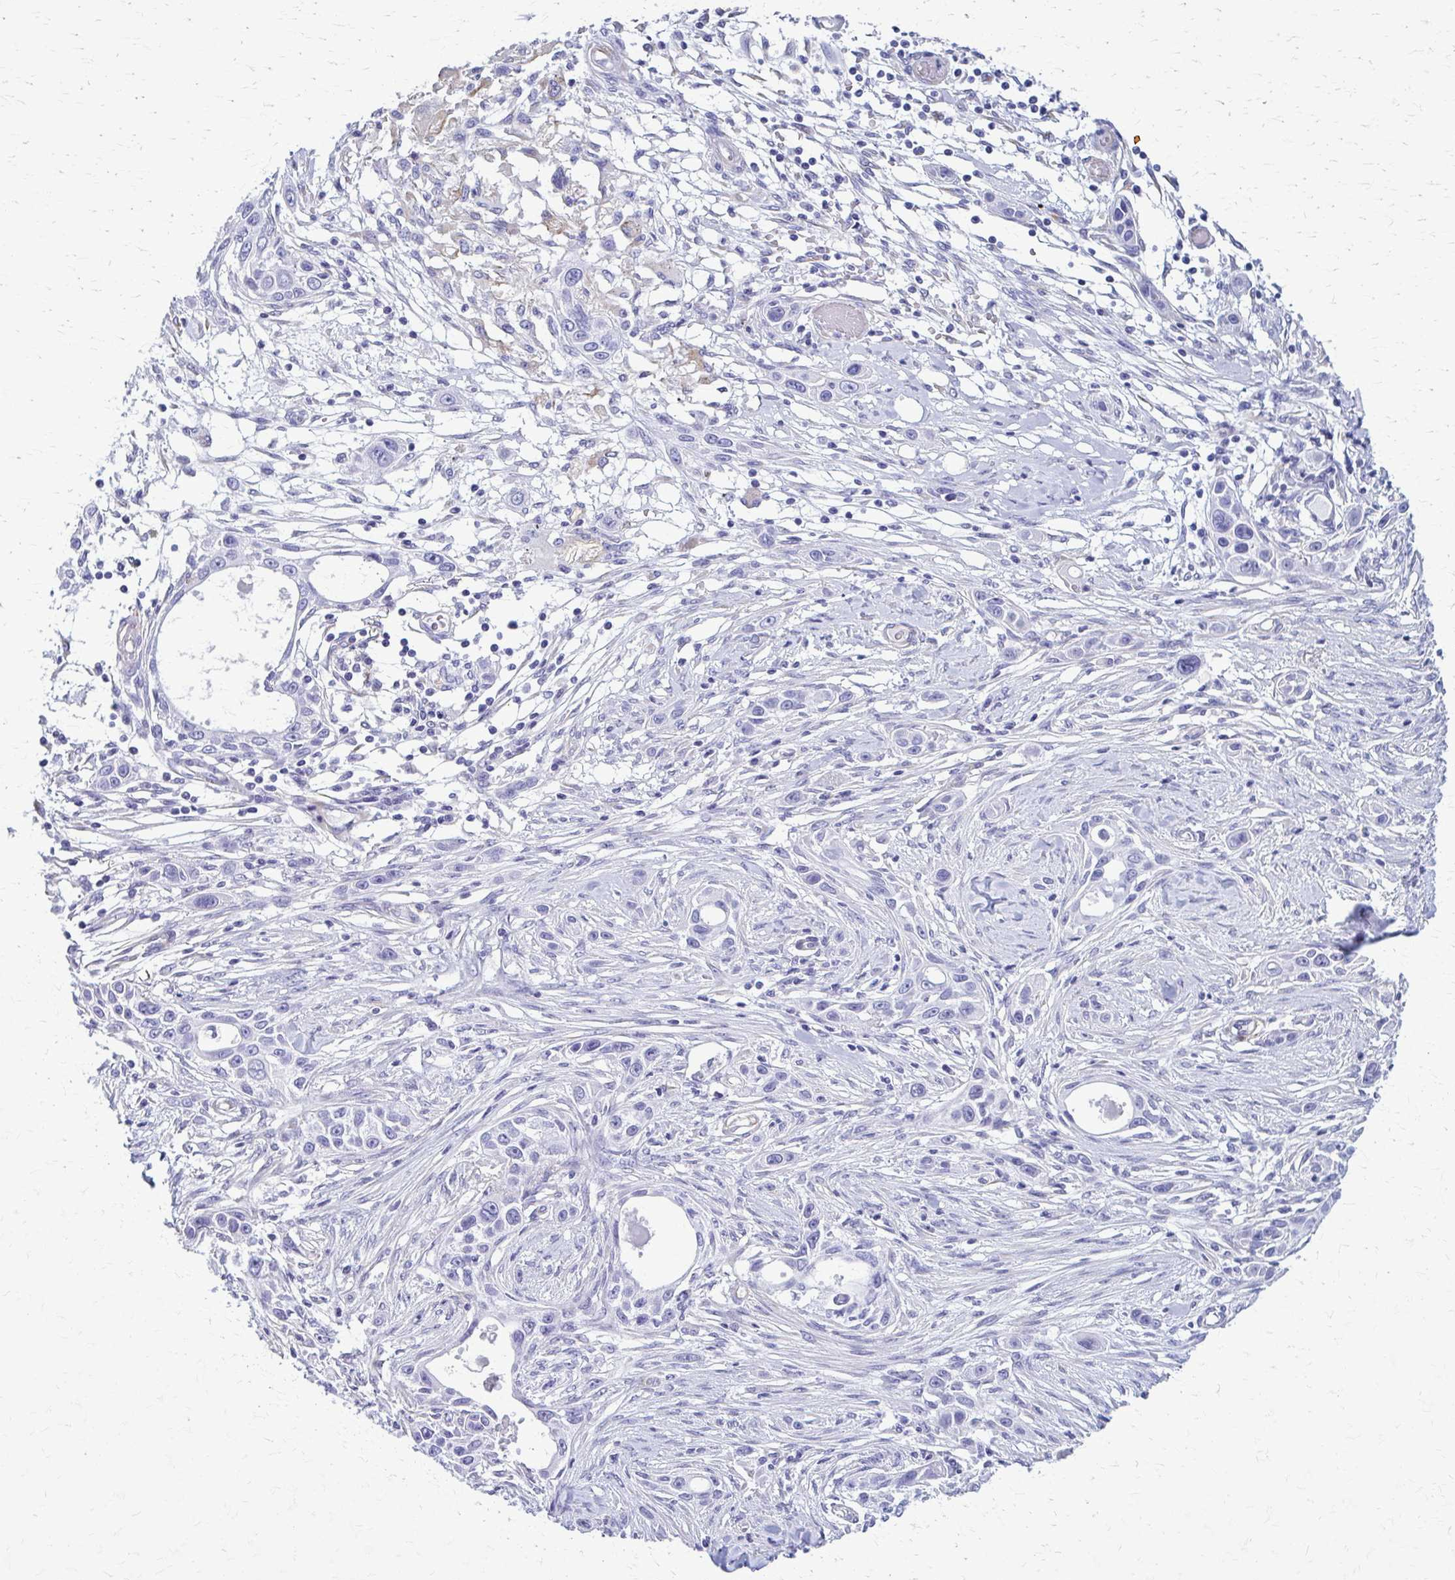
{"staining": {"intensity": "negative", "quantity": "none", "location": "none"}, "tissue": "skin cancer", "cell_type": "Tumor cells", "image_type": "cancer", "snomed": [{"axis": "morphology", "description": "Squamous cell carcinoma, NOS"}, {"axis": "topography", "description": "Skin"}], "caption": "Protein analysis of squamous cell carcinoma (skin) exhibits no significant expression in tumor cells.", "gene": "GFAP", "patient": {"sex": "female", "age": 69}}